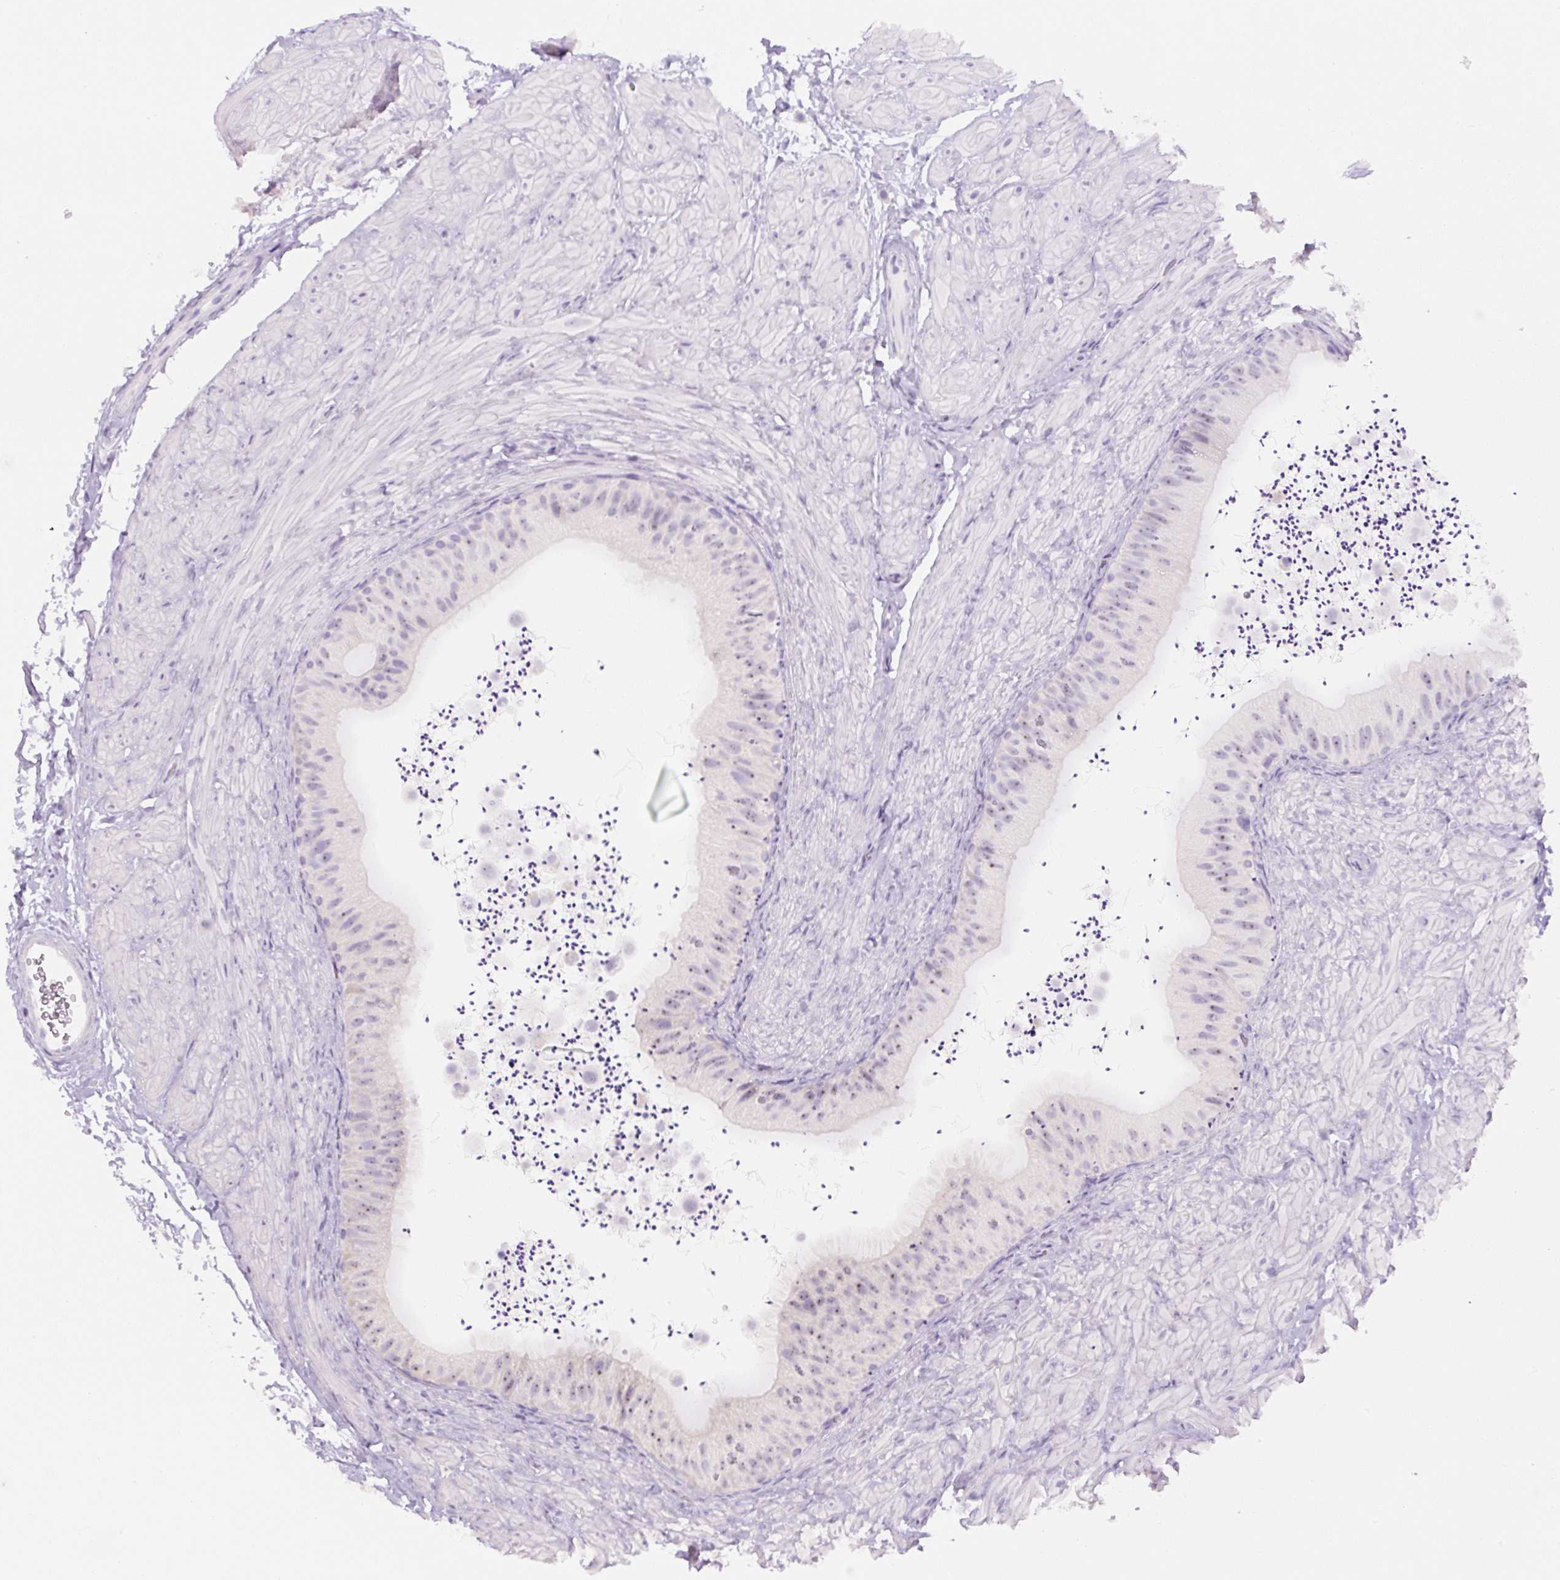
{"staining": {"intensity": "negative", "quantity": "none", "location": "none"}, "tissue": "epididymis", "cell_type": "Glandular cells", "image_type": "normal", "snomed": [{"axis": "morphology", "description": "Normal tissue, NOS"}, {"axis": "topography", "description": "Epididymis"}, {"axis": "topography", "description": "Peripheral nerve tissue"}], "caption": "An immunohistochemistry micrograph of benign epididymis is shown. There is no staining in glandular cells of epididymis. (IHC, brightfield microscopy, high magnification).", "gene": "TMEM151B", "patient": {"sex": "male", "age": 32}}